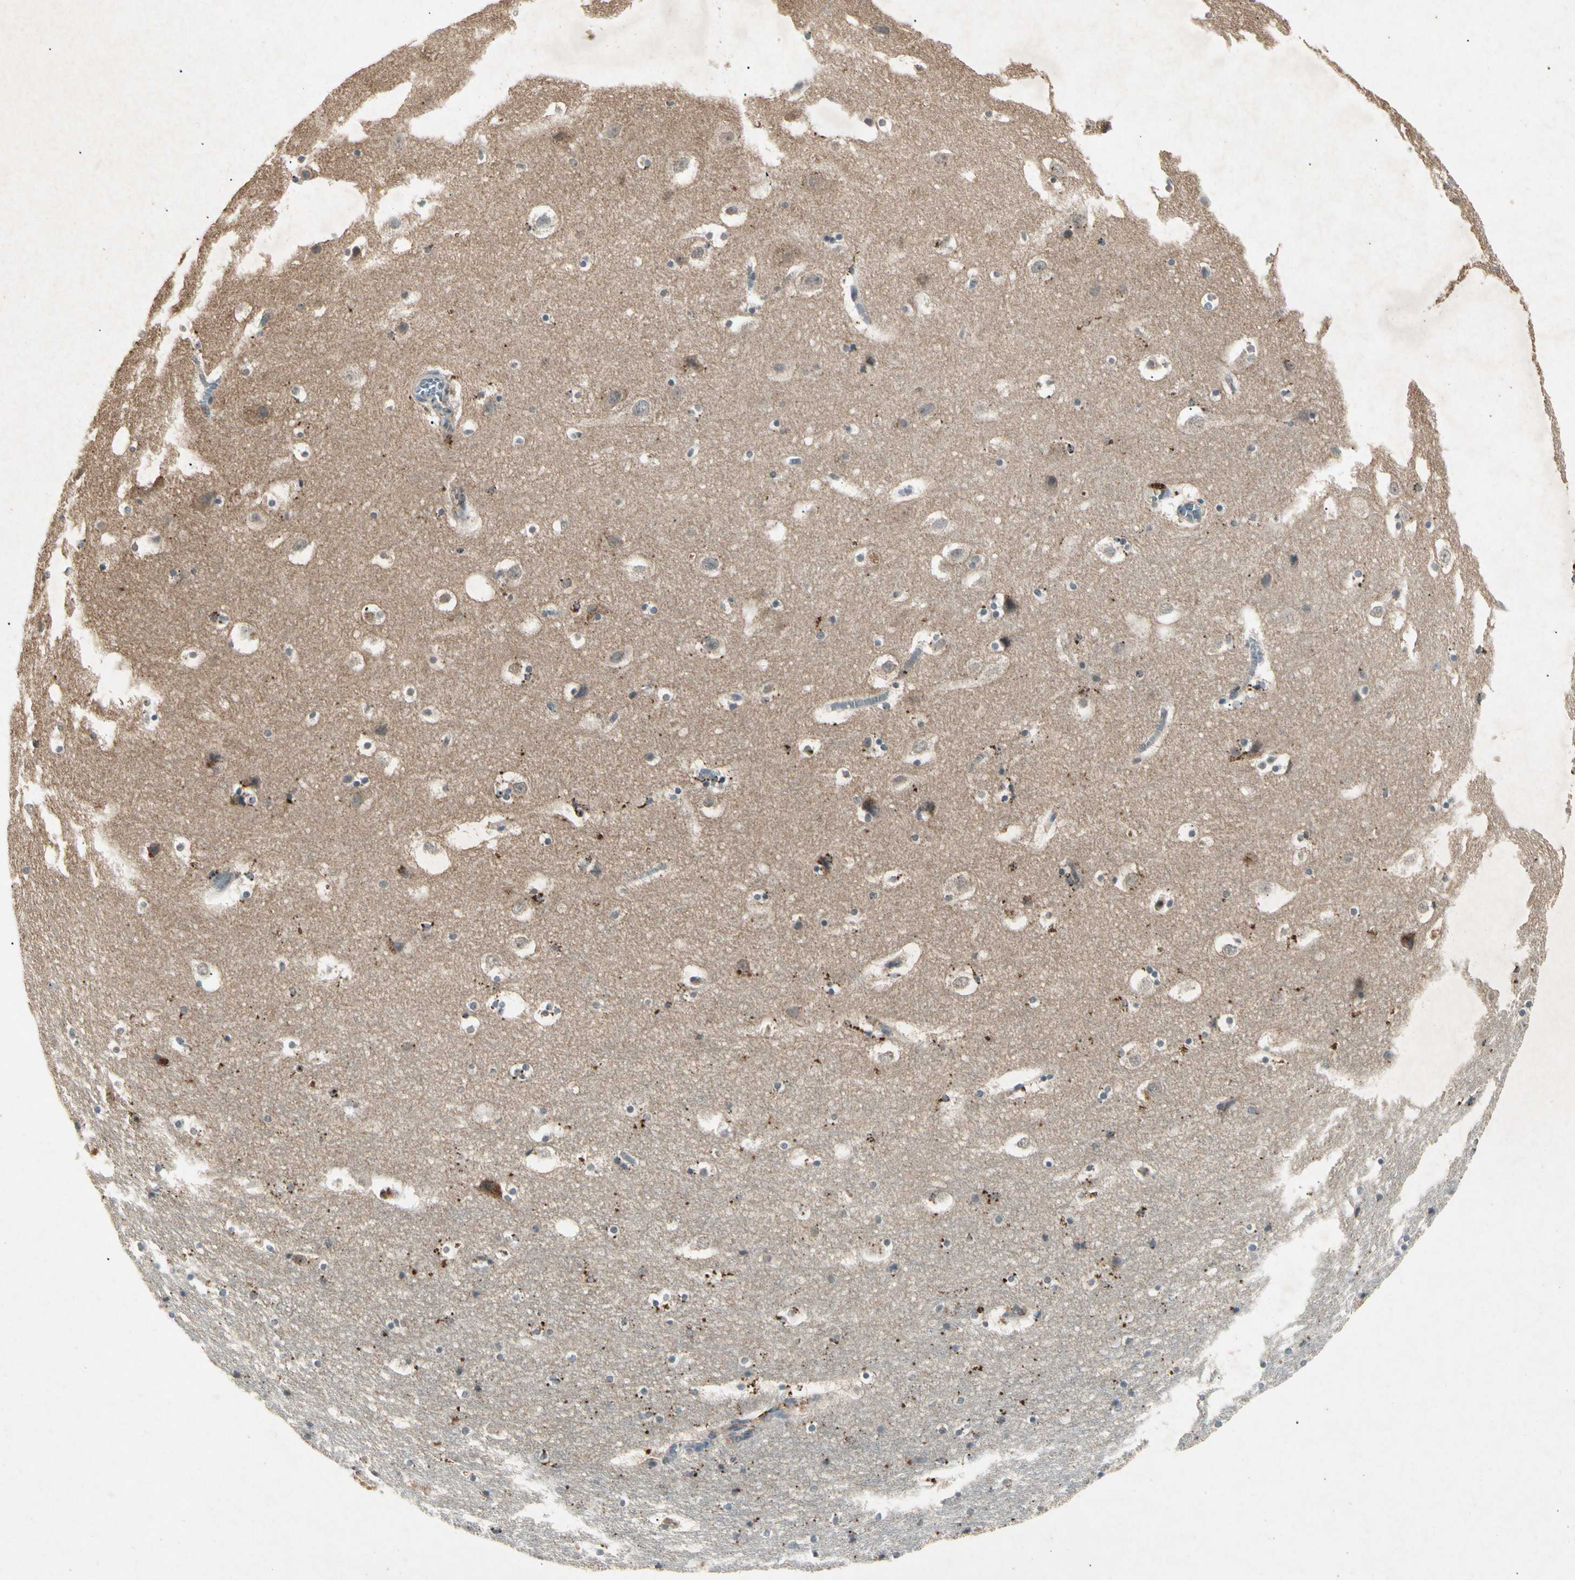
{"staining": {"intensity": "negative", "quantity": "none", "location": "none"}, "tissue": "hippocampus", "cell_type": "Glial cells", "image_type": "normal", "snomed": [{"axis": "morphology", "description": "Normal tissue, NOS"}, {"axis": "topography", "description": "Hippocampus"}], "caption": "Immunohistochemistry photomicrograph of normal hippocampus stained for a protein (brown), which reveals no staining in glial cells.", "gene": "CP", "patient": {"sex": "male", "age": 45}}